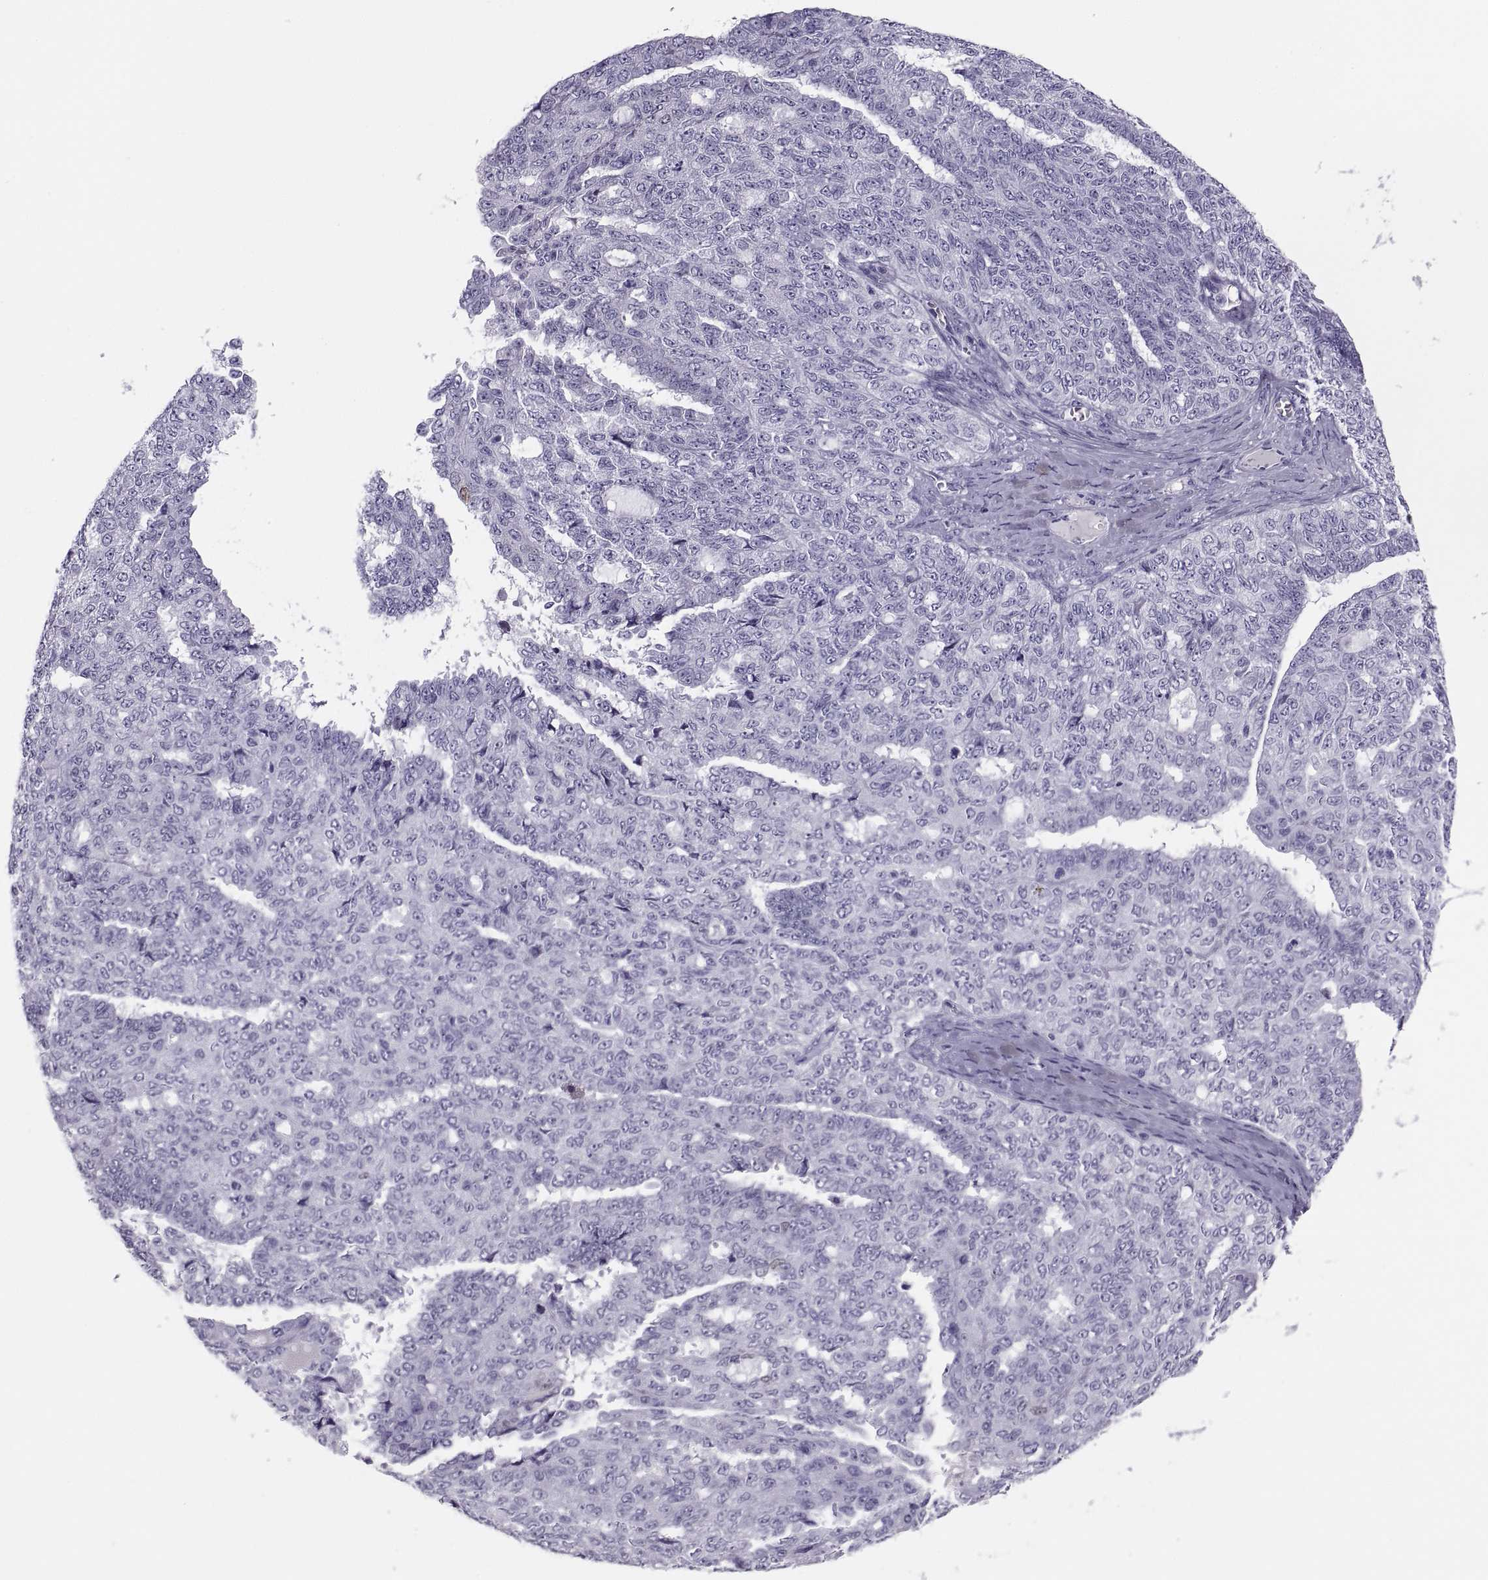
{"staining": {"intensity": "negative", "quantity": "none", "location": "none"}, "tissue": "ovarian cancer", "cell_type": "Tumor cells", "image_type": "cancer", "snomed": [{"axis": "morphology", "description": "Cystadenocarcinoma, serous, NOS"}, {"axis": "topography", "description": "Ovary"}], "caption": "Immunohistochemistry of ovarian serous cystadenocarcinoma shows no staining in tumor cells. The staining was performed using DAB (3,3'-diaminobenzidine) to visualize the protein expression in brown, while the nuclei were stained in blue with hematoxylin (Magnification: 20x).", "gene": "PAX2", "patient": {"sex": "female", "age": 71}}